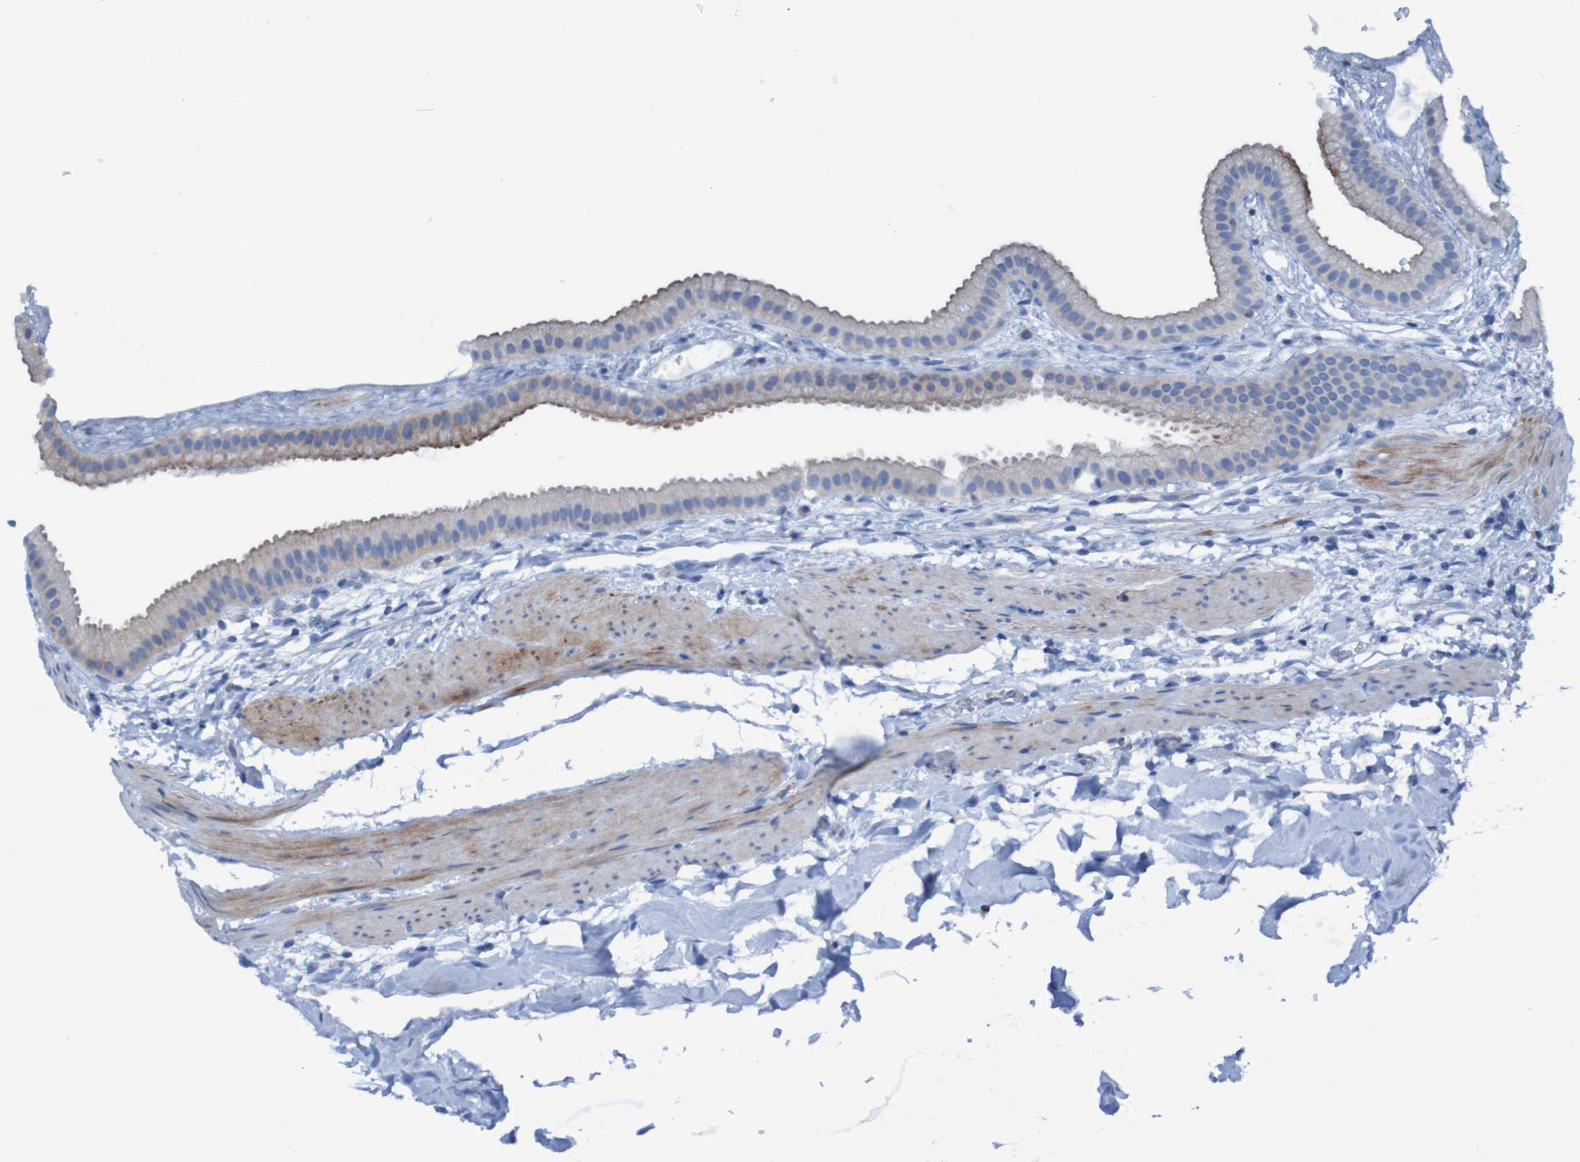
{"staining": {"intensity": "weak", "quantity": "<25%", "location": "cytoplasmic/membranous"}, "tissue": "gallbladder", "cell_type": "Glandular cells", "image_type": "normal", "snomed": [{"axis": "morphology", "description": "Normal tissue, NOS"}, {"axis": "topography", "description": "Gallbladder"}], "caption": "Glandular cells are negative for protein expression in normal human gallbladder.", "gene": "RNF182", "patient": {"sex": "female", "age": 64}}